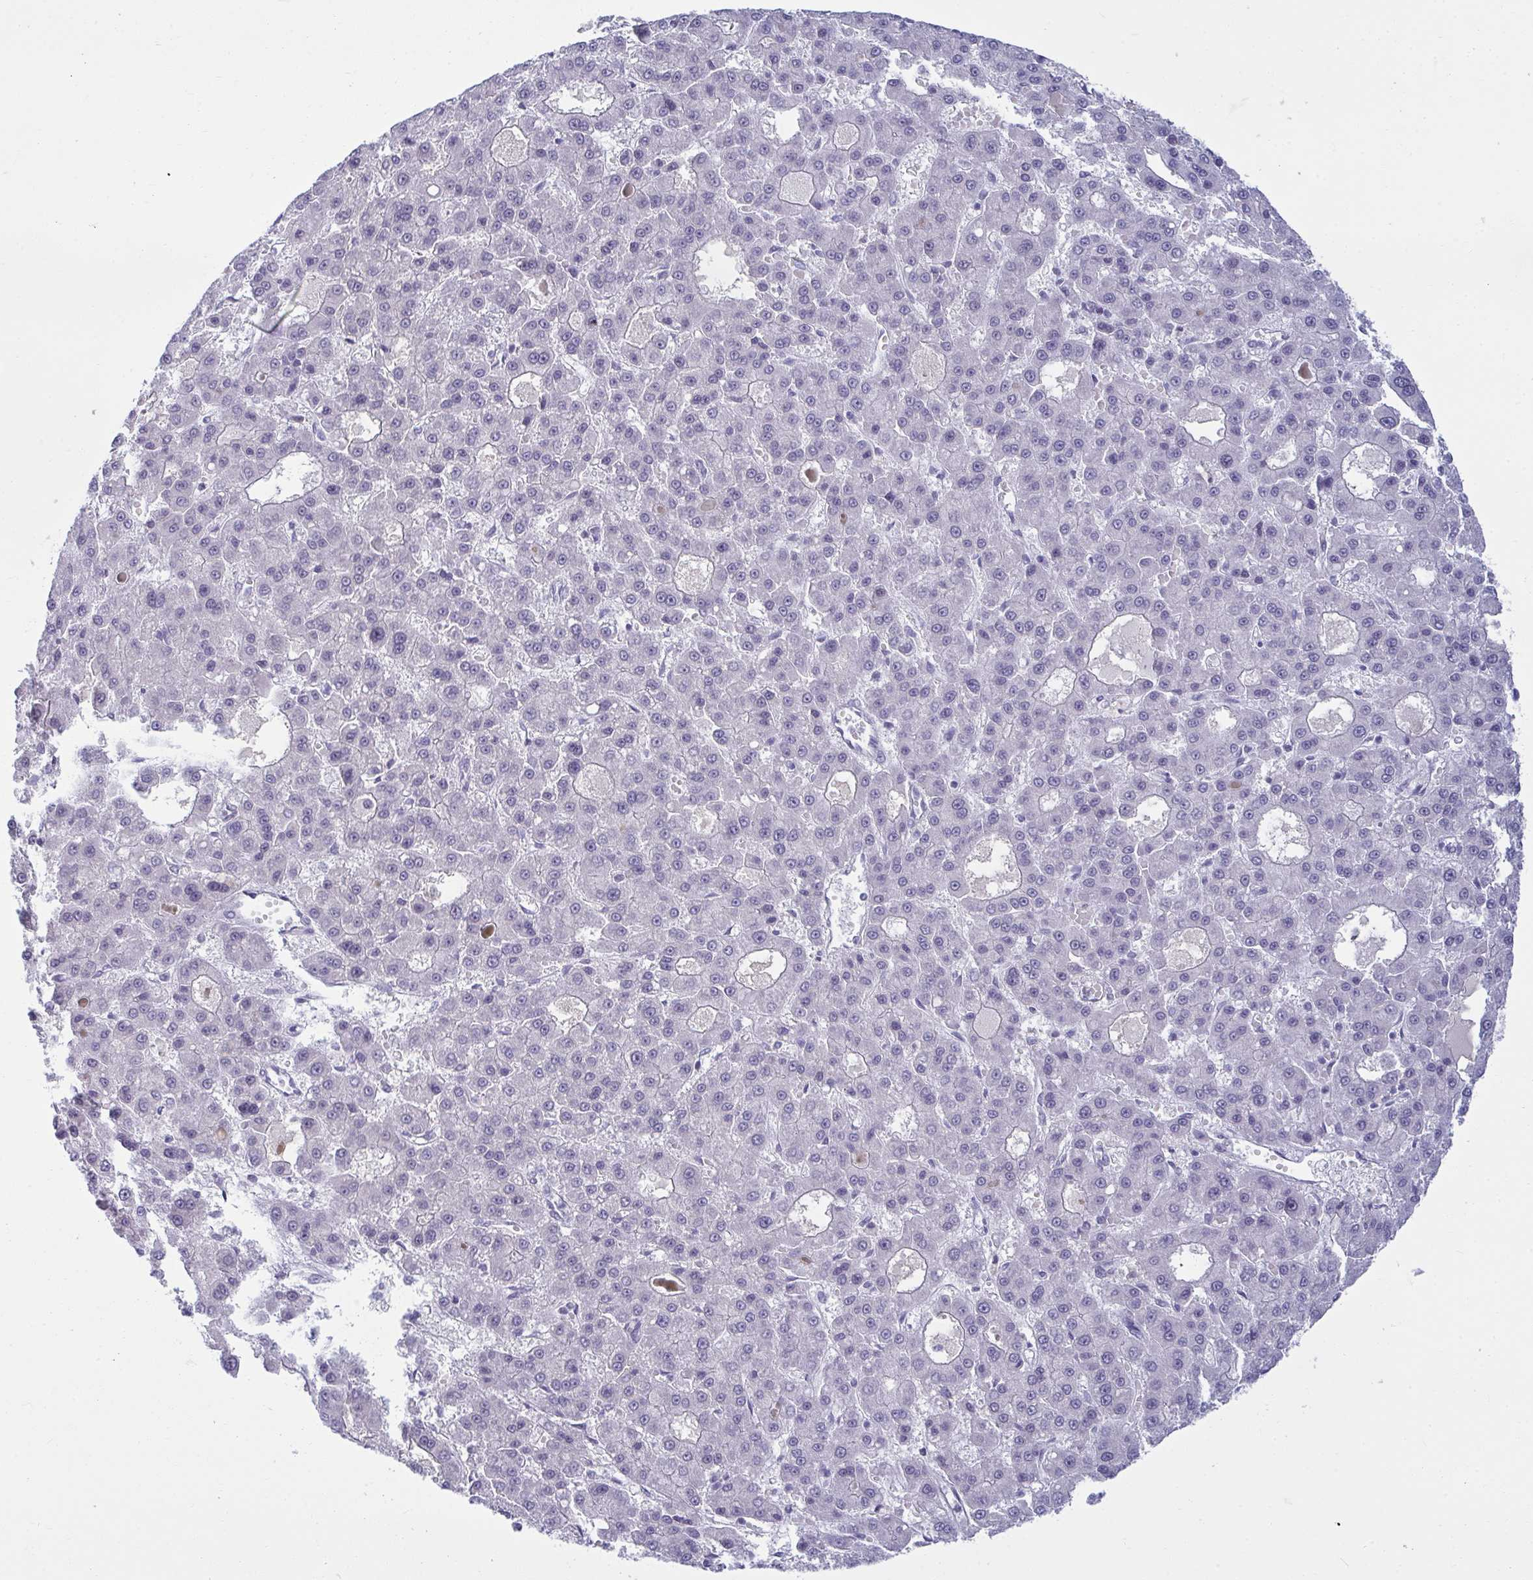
{"staining": {"intensity": "negative", "quantity": "none", "location": "none"}, "tissue": "liver cancer", "cell_type": "Tumor cells", "image_type": "cancer", "snomed": [{"axis": "morphology", "description": "Carcinoma, Hepatocellular, NOS"}, {"axis": "topography", "description": "Liver"}], "caption": "DAB immunohistochemical staining of liver cancer (hepatocellular carcinoma) demonstrates no significant positivity in tumor cells.", "gene": "RNASEH1", "patient": {"sex": "male", "age": 70}}